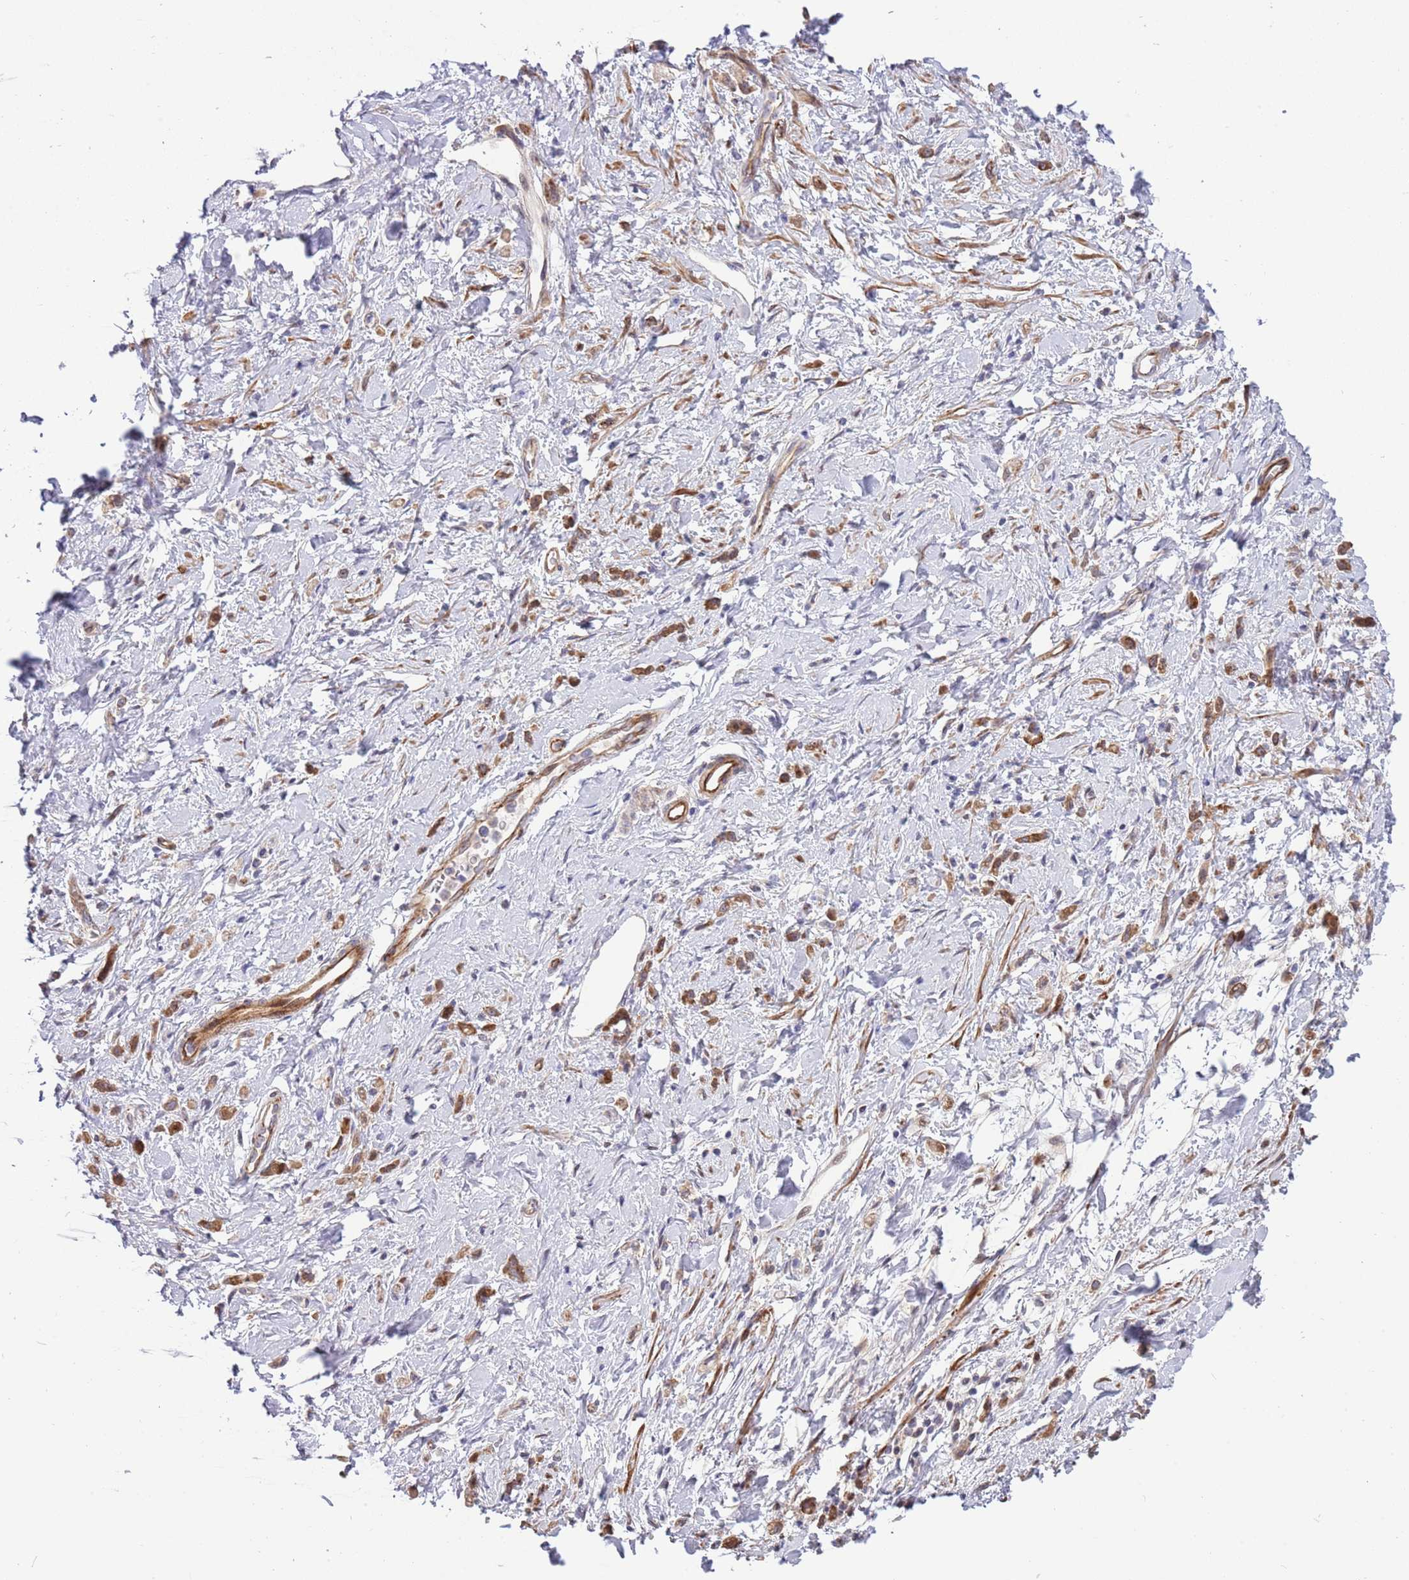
{"staining": {"intensity": "moderate", "quantity": ">75%", "location": "cytoplasmic/membranous"}, "tissue": "stomach cancer", "cell_type": "Tumor cells", "image_type": "cancer", "snomed": [{"axis": "morphology", "description": "Adenocarcinoma, NOS"}, {"axis": "topography", "description": "Stomach"}], "caption": "Immunohistochemistry micrograph of neoplastic tissue: stomach cancer (adenocarcinoma) stained using immunohistochemistry (IHC) exhibits medium levels of moderate protein expression localized specifically in the cytoplasmic/membranous of tumor cells, appearing as a cytoplasmic/membranous brown color.", "gene": "ITGB6", "patient": {"sex": "female", "age": 60}}